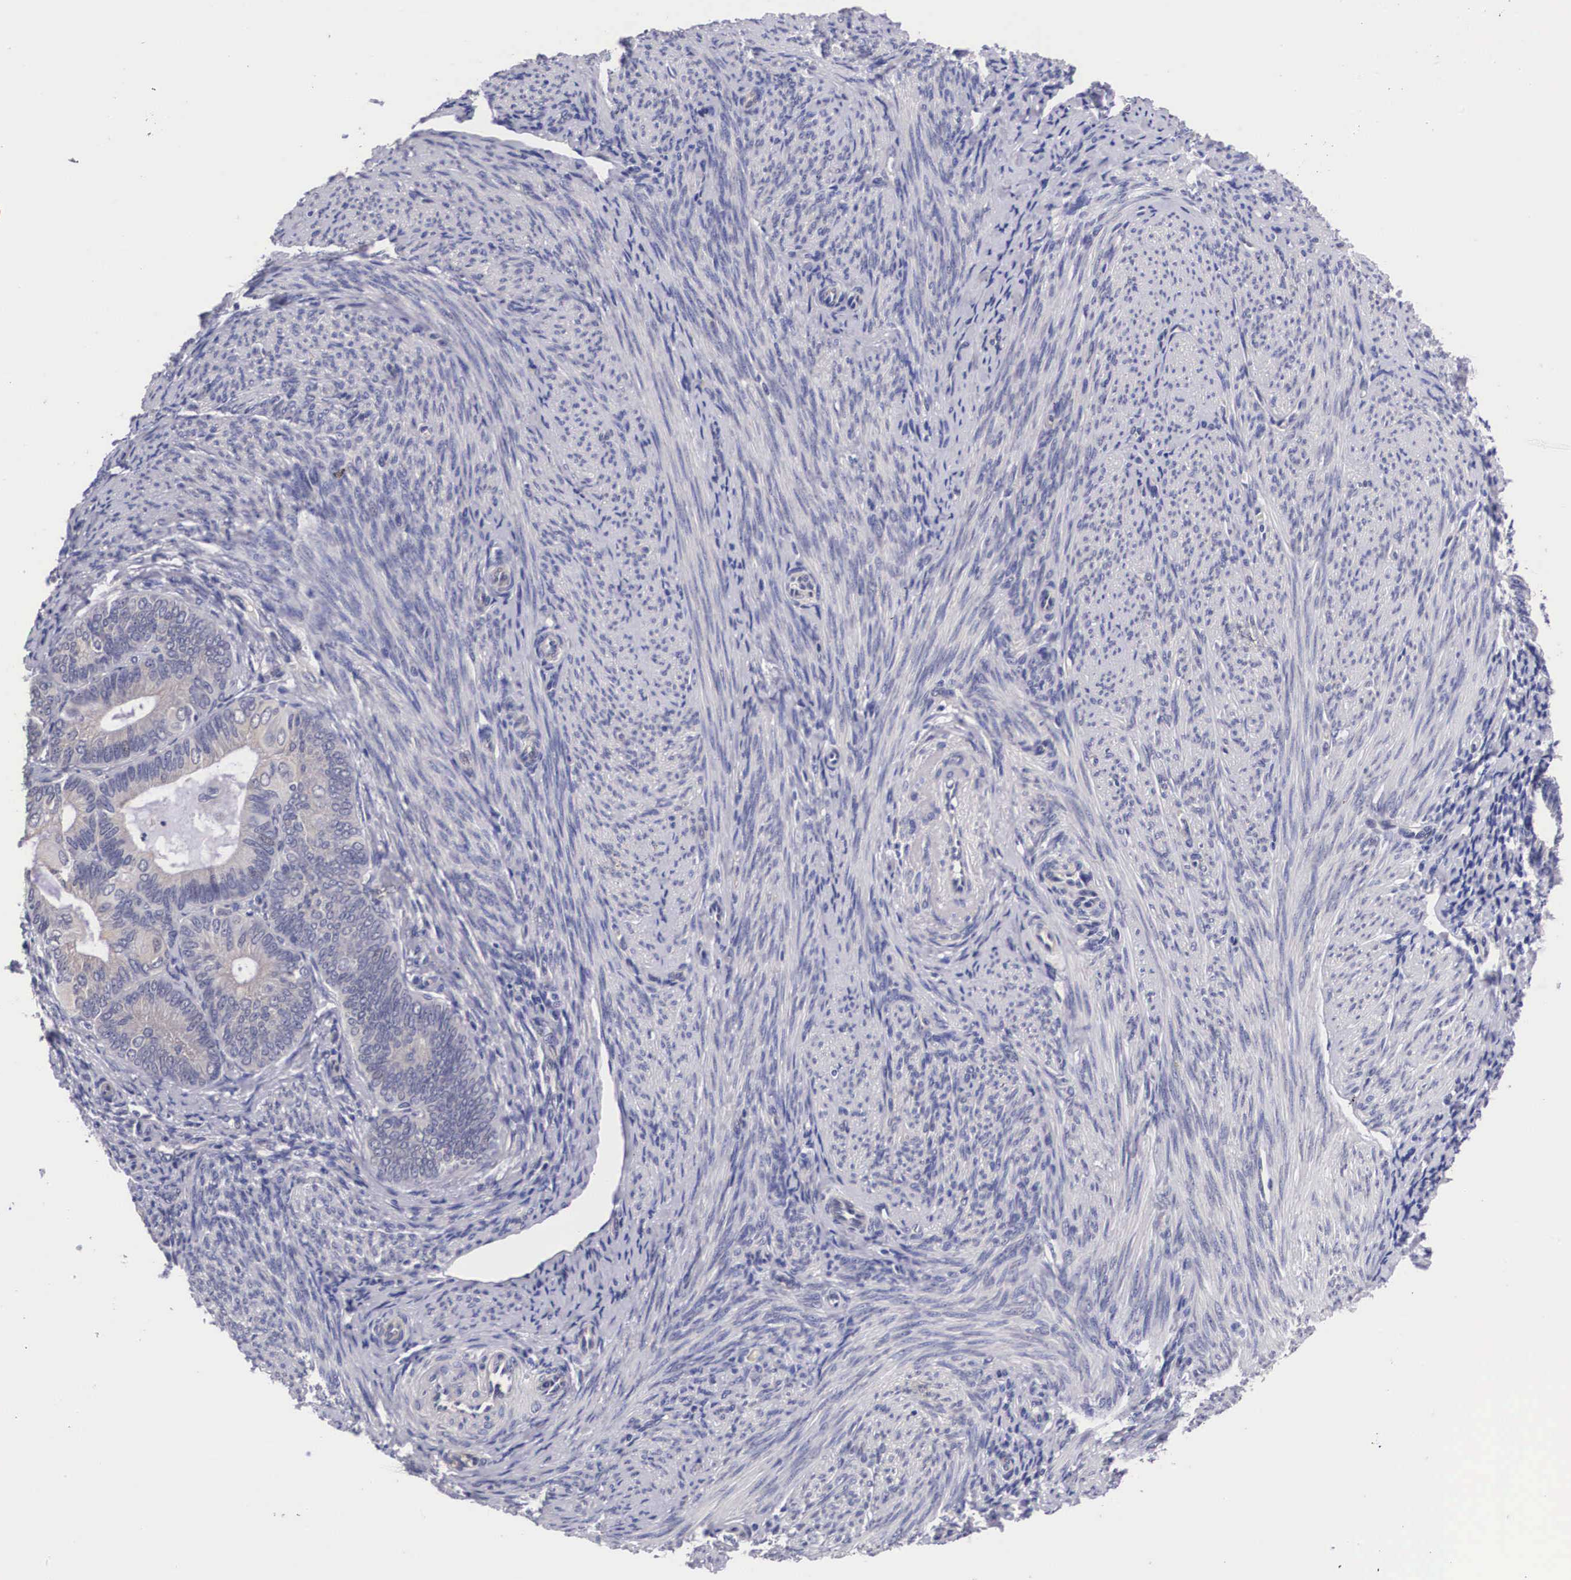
{"staining": {"intensity": "negative", "quantity": "none", "location": "none"}, "tissue": "endometrial cancer", "cell_type": "Tumor cells", "image_type": "cancer", "snomed": [{"axis": "morphology", "description": "Adenocarcinoma, NOS"}, {"axis": "topography", "description": "Endometrium"}], "caption": "Immunohistochemistry (IHC) photomicrograph of human adenocarcinoma (endometrial) stained for a protein (brown), which displays no staining in tumor cells. (DAB (3,3'-diaminobenzidine) immunohistochemistry visualized using brightfield microscopy, high magnification).", "gene": "OTX2", "patient": {"sex": "female", "age": 63}}